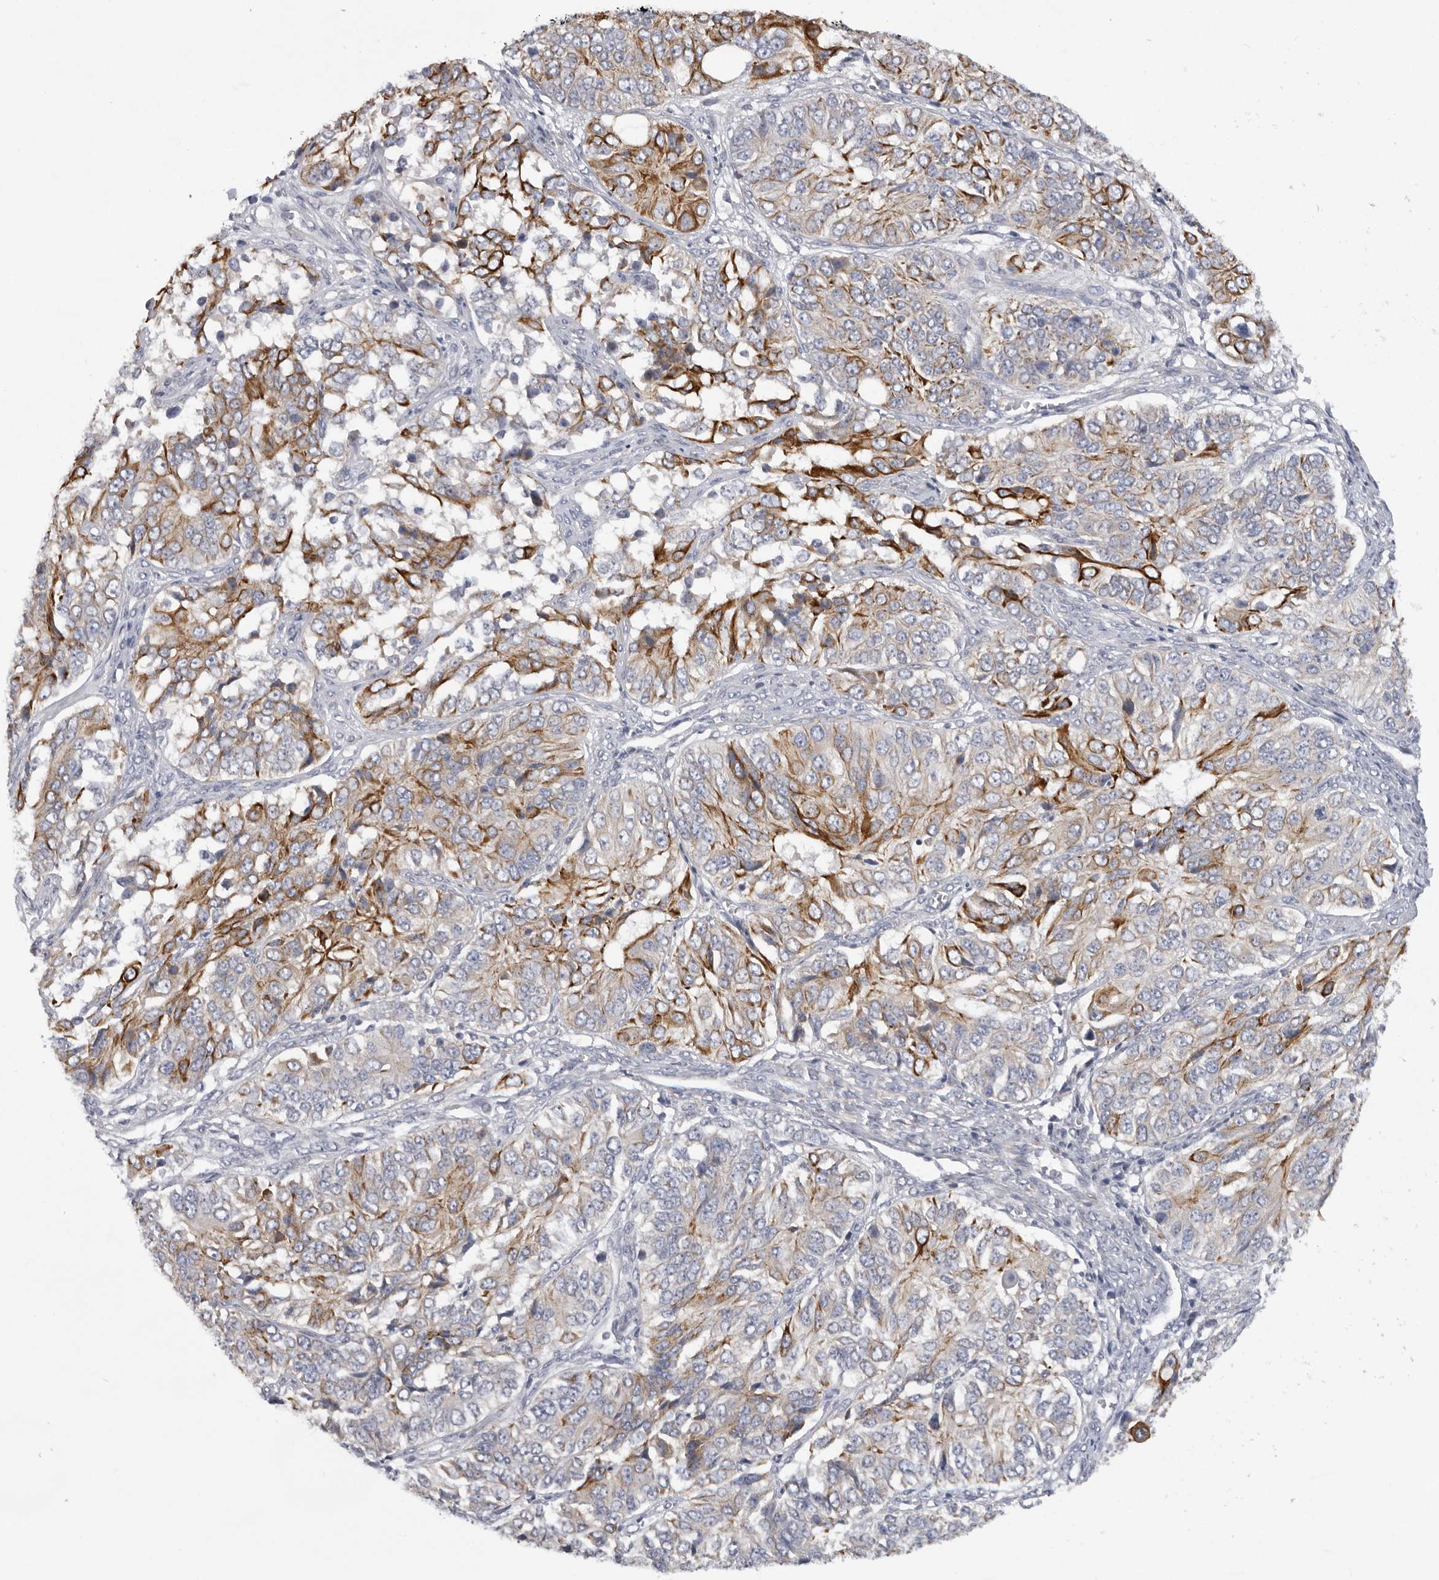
{"staining": {"intensity": "strong", "quantity": "25%-75%", "location": "cytoplasmic/membranous"}, "tissue": "ovarian cancer", "cell_type": "Tumor cells", "image_type": "cancer", "snomed": [{"axis": "morphology", "description": "Carcinoma, endometroid"}, {"axis": "topography", "description": "Ovary"}], "caption": "This photomicrograph displays immunohistochemistry (IHC) staining of human ovarian endometroid carcinoma, with high strong cytoplasmic/membranous expression in approximately 25%-75% of tumor cells.", "gene": "USP24", "patient": {"sex": "female", "age": 51}}